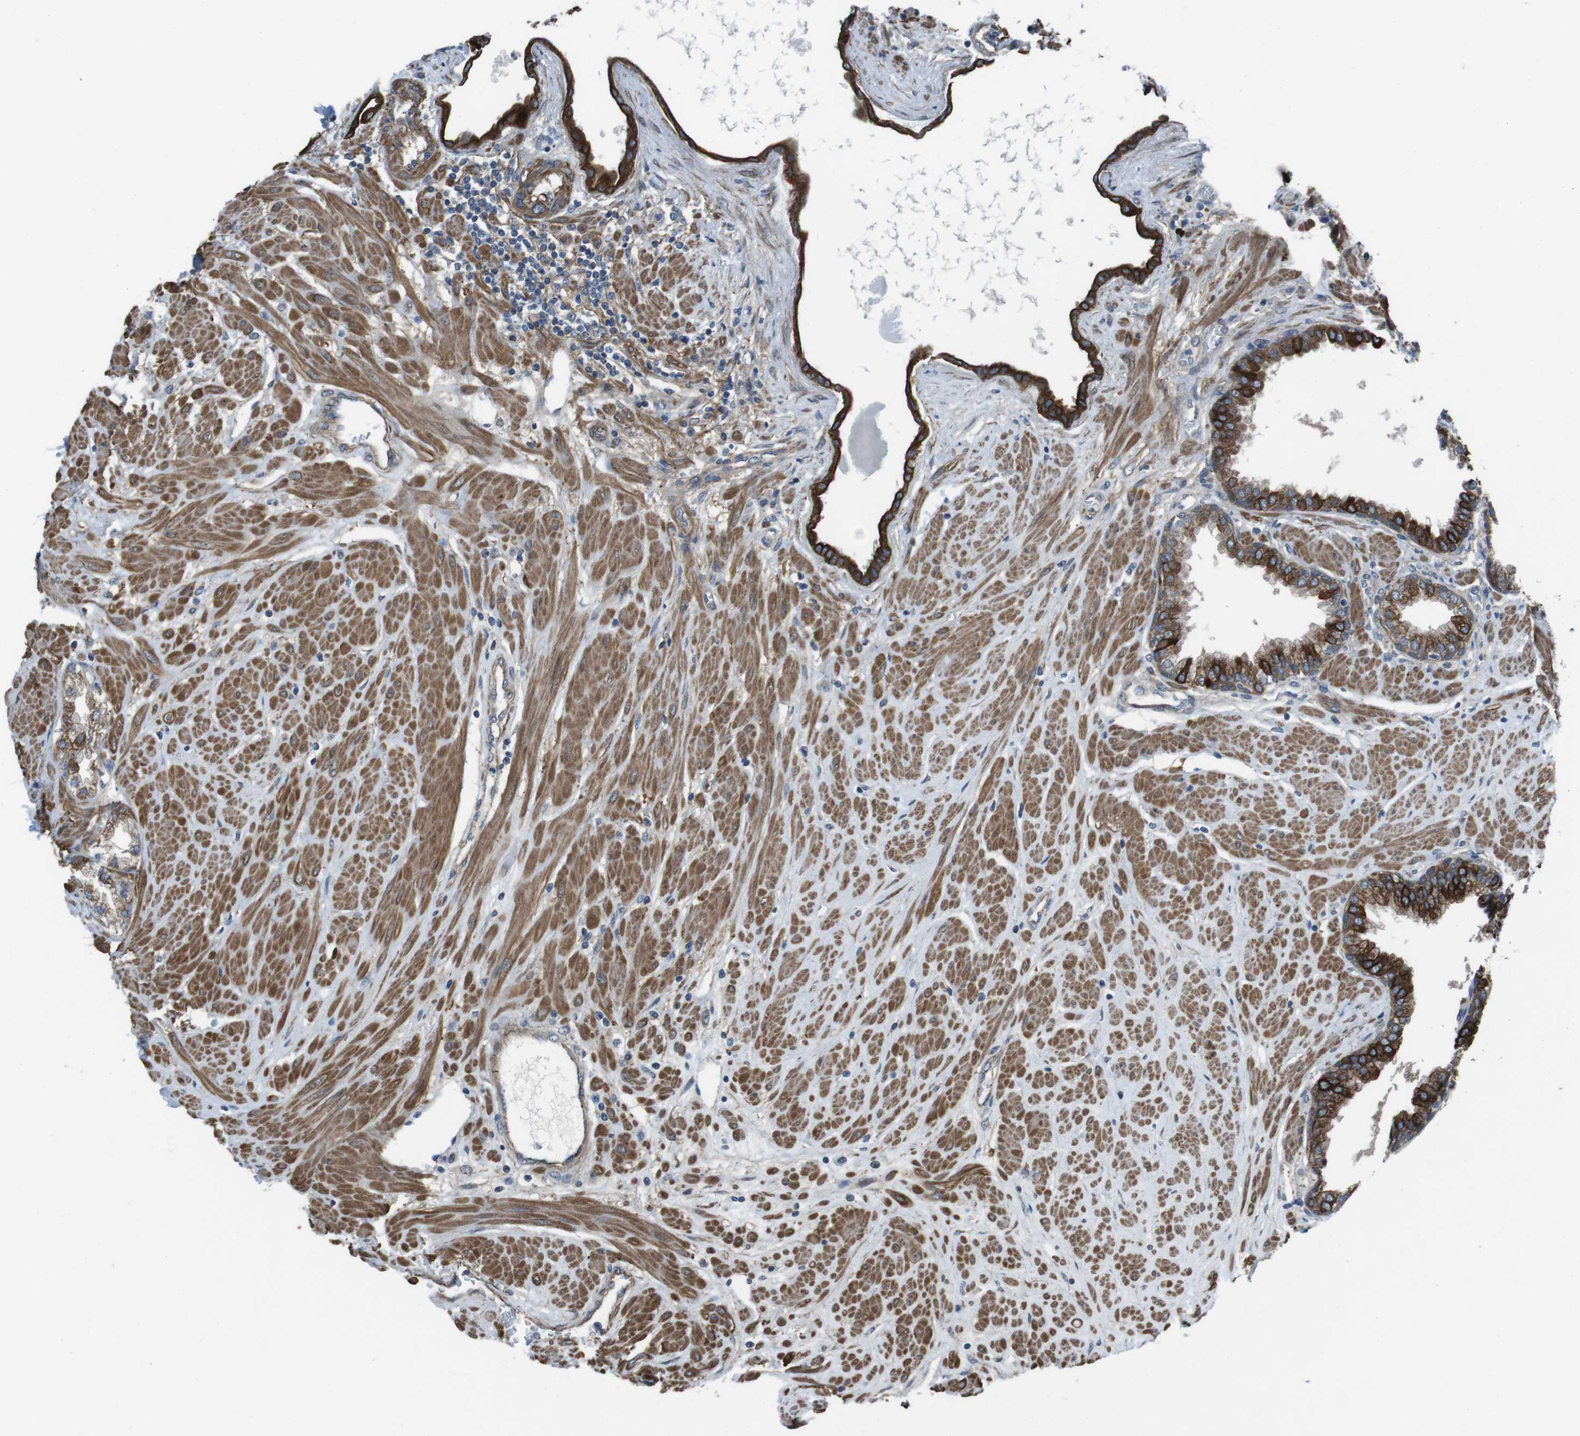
{"staining": {"intensity": "strong", "quantity": ">75%", "location": "cytoplasmic/membranous"}, "tissue": "prostate", "cell_type": "Glandular cells", "image_type": "normal", "snomed": [{"axis": "morphology", "description": "Normal tissue, NOS"}, {"axis": "topography", "description": "Prostate"}], "caption": "The immunohistochemical stain highlights strong cytoplasmic/membranous expression in glandular cells of normal prostate. (Stains: DAB (3,3'-diaminobenzidine) in brown, nuclei in blue, Microscopy: brightfield microscopy at high magnification).", "gene": "FAM174B", "patient": {"sex": "male", "age": 51}}